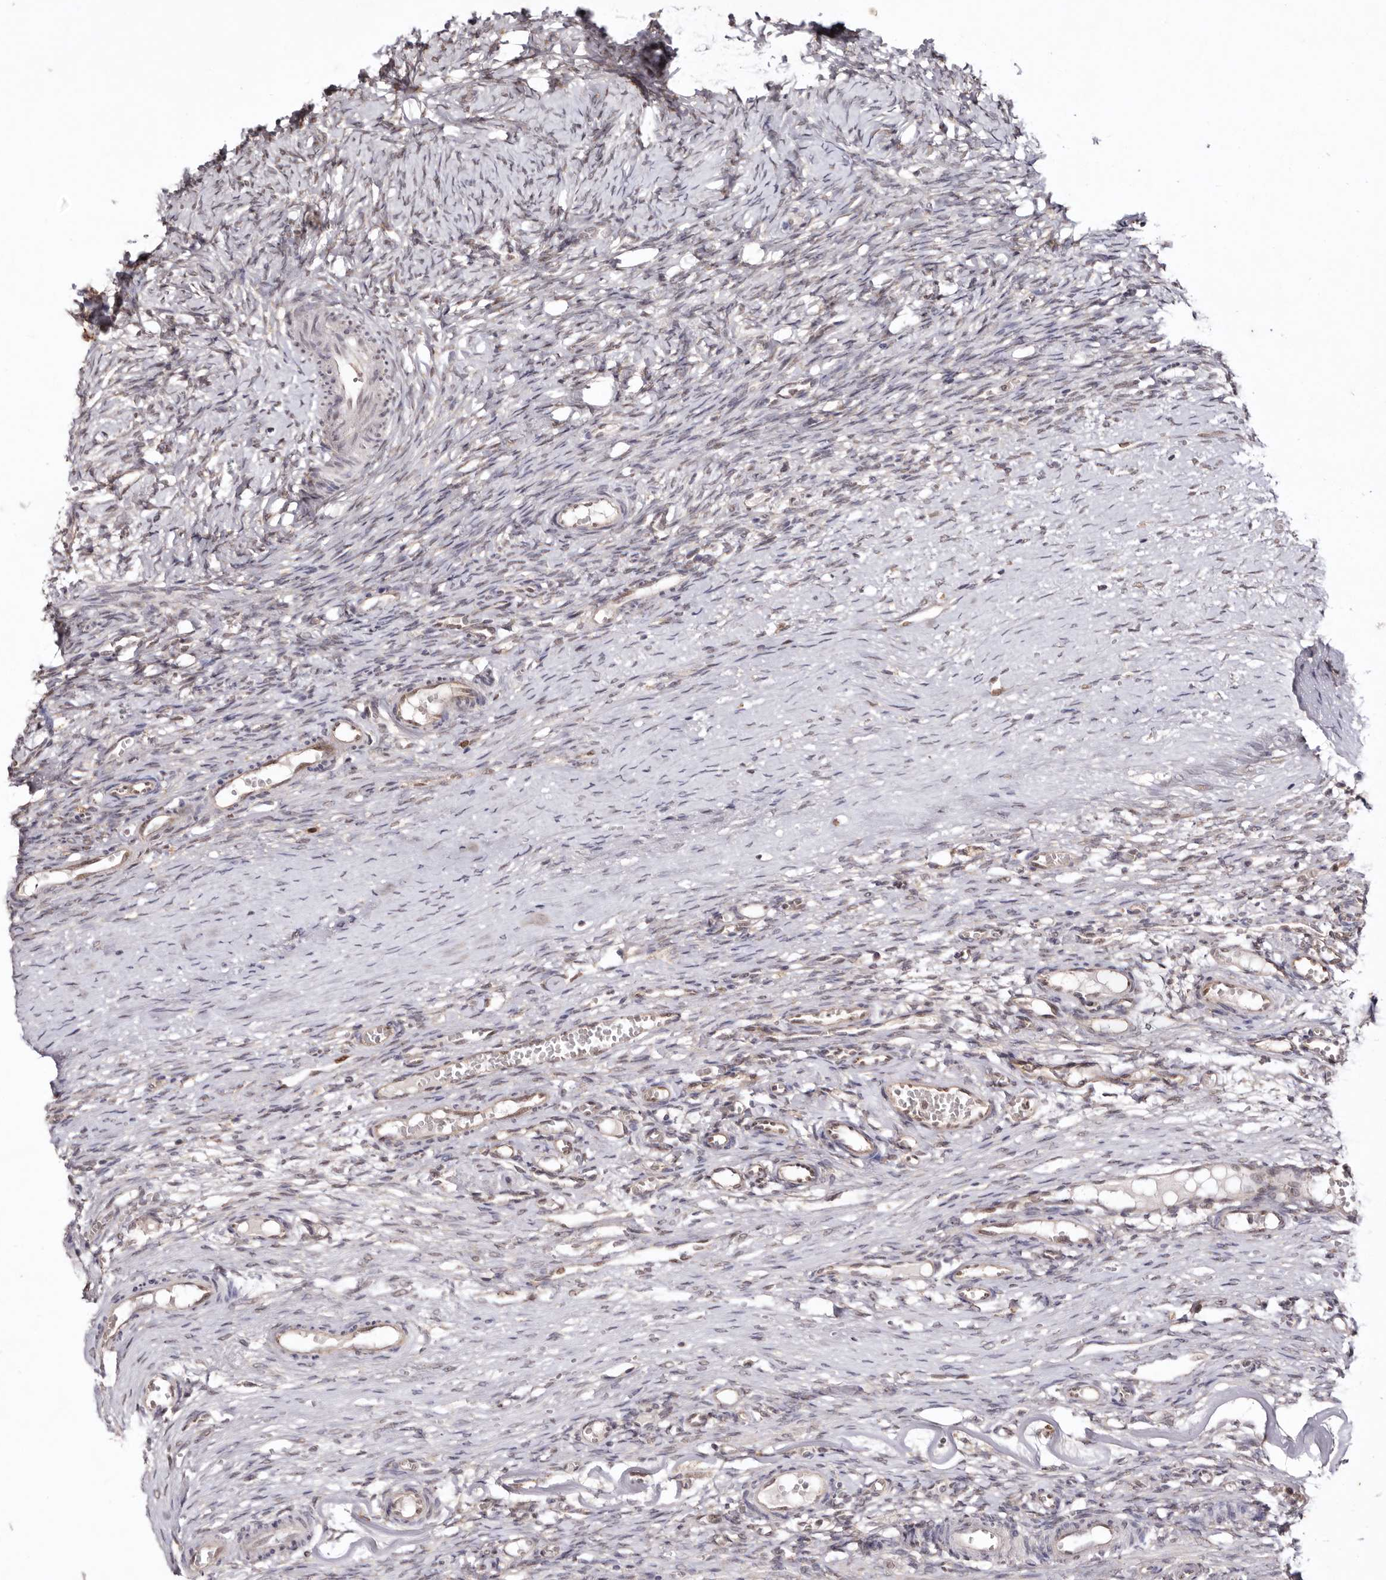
{"staining": {"intensity": "negative", "quantity": "none", "location": "none"}, "tissue": "ovary", "cell_type": "Ovarian stroma cells", "image_type": "normal", "snomed": [{"axis": "morphology", "description": "Adenocarcinoma, NOS"}, {"axis": "topography", "description": "Endometrium"}], "caption": "The photomicrograph demonstrates no significant expression in ovarian stroma cells of ovary.", "gene": "NOTCH1", "patient": {"sex": "female", "age": 32}}